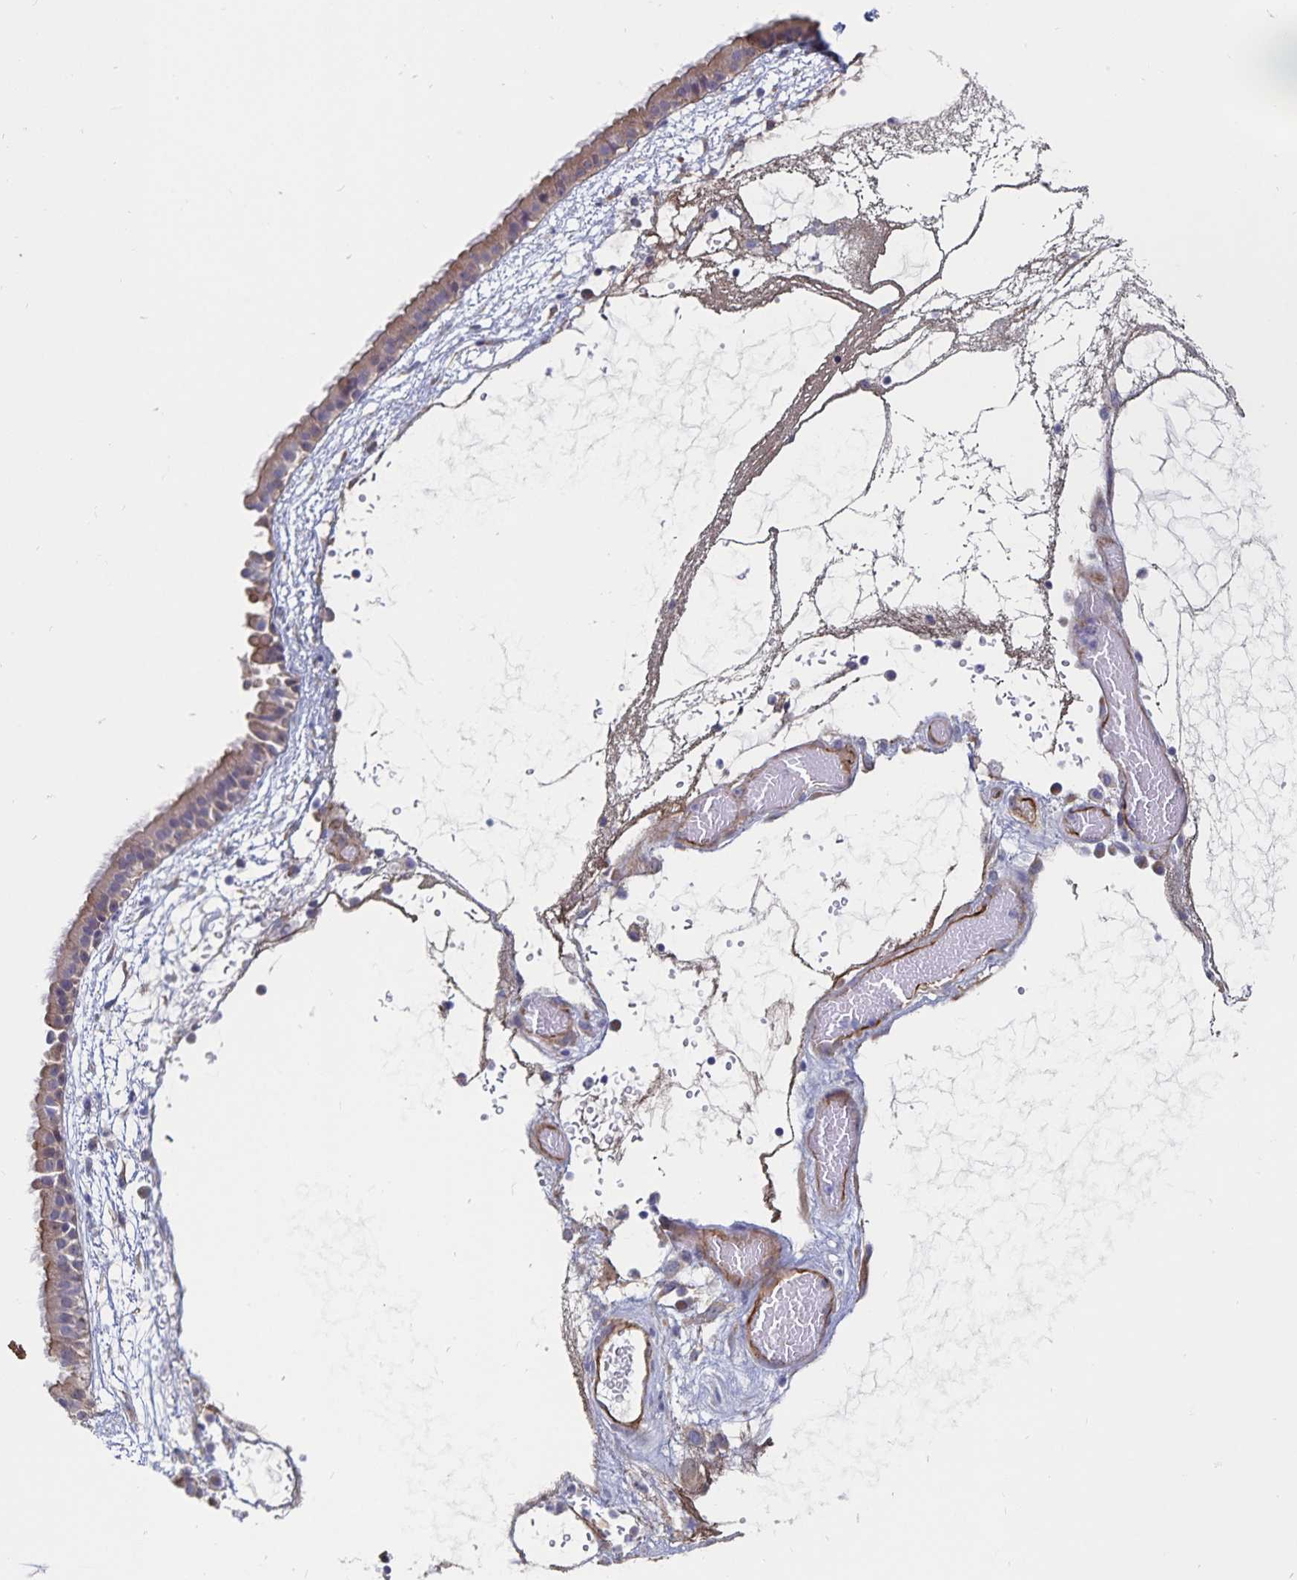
{"staining": {"intensity": "weak", "quantity": "25%-75%", "location": "cytoplasmic/membranous"}, "tissue": "nasopharynx", "cell_type": "Respiratory epithelial cells", "image_type": "normal", "snomed": [{"axis": "morphology", "description": "Normal tissue, NOS"}, {"axis": "topography", "description": "Nasopharynx"}], "caption": "Immunohistochemistry (IHC) image of unremarkable nasopharynx: human nasopharynx stained using IHC reveals low levels of weak protein expression localized specifically in the cytoplasmic/membranous of respiratory epithelial cells, appearing as a cytoplasmic/membranous brown color.", "gene": "SSTR1", "patient": {"sex": "male", "age": 24}}